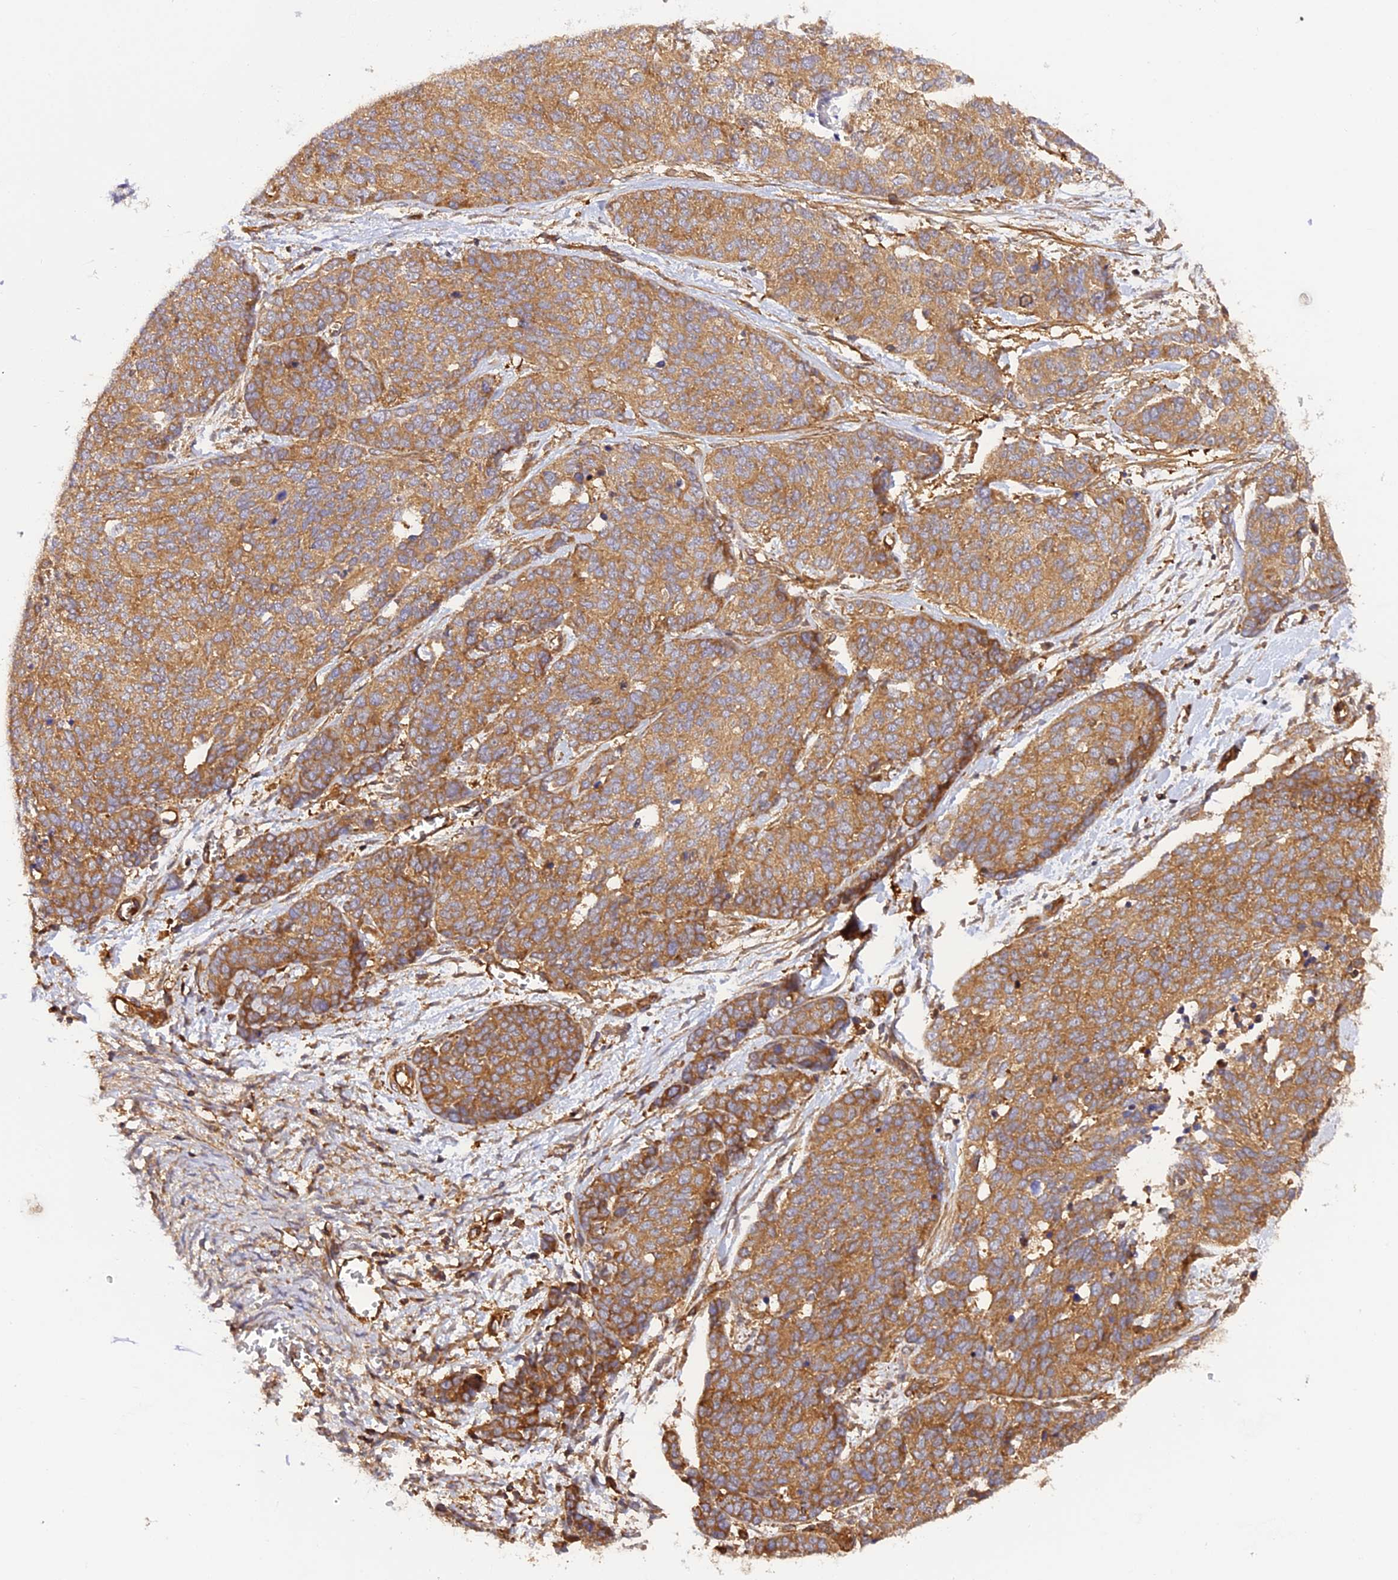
{"staining": {"intensity": "moderate", "quantity": ">75%", "location": "cytoplasmic/membranous"}, "tissue": "ovarian cancer", "cell_type": "Tumor cells", "image_type": "cancer", "snomed": [{"axis": "morphology", "description": "Cystadenocarcinoma, serous, NOS"}, {"axis": "topography", "description": "Ovary"}], "caption": "This histopathology image demonstrates ovarian cancer (serous cystadenocarcinoma) stained with immunohistochemistry (IHC) to label a protein in brown. The cytoplasmic/membranous of tumor cells show moderate positivity for the protein. Nuclei are counter-stained blue.", "gene": "C5orf22", "patient": {"sex": "female", "age": 44}}